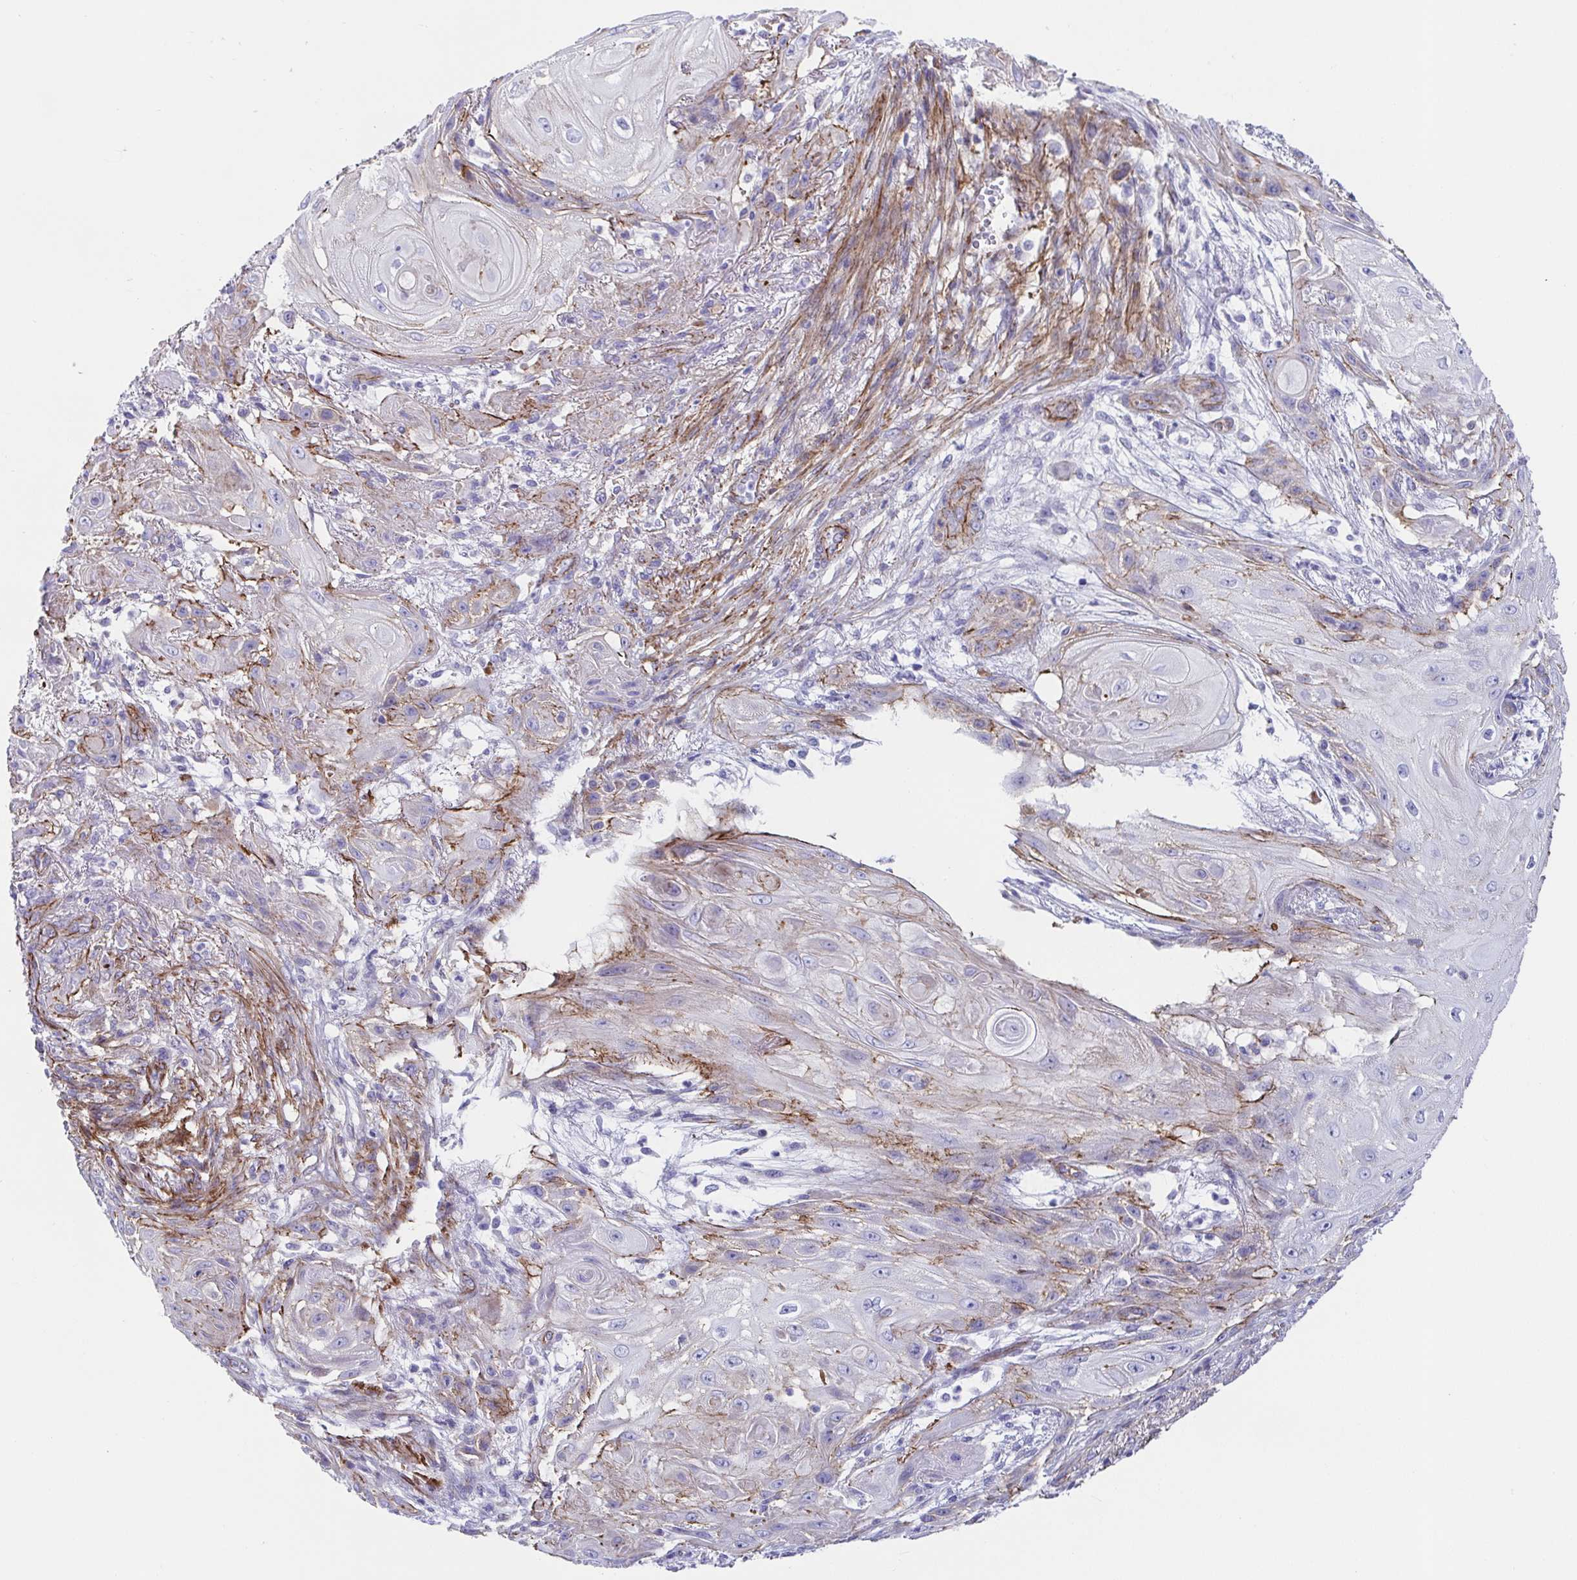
{"staining": {"intensity": "weak", "quantity": "<25%", "location": "cytoplasmic/membranous"}, "tissue": "skin cancer", "cell_type": "Tumor cells", "image_type": "cancer", "snomed": [{"axis": "morphology", "description": "Squamous cell carcinoma, NOS"}, {"axis": "topography", "description": "Skin"}], "caption": "Skin cancer (squamous cell carcinoma) stained for a protein using immunohistochemistry (IHC) reveals no expression tumor cells.", "gene": "TRAM2", "patient": {"sex": "male", "age": 62}}